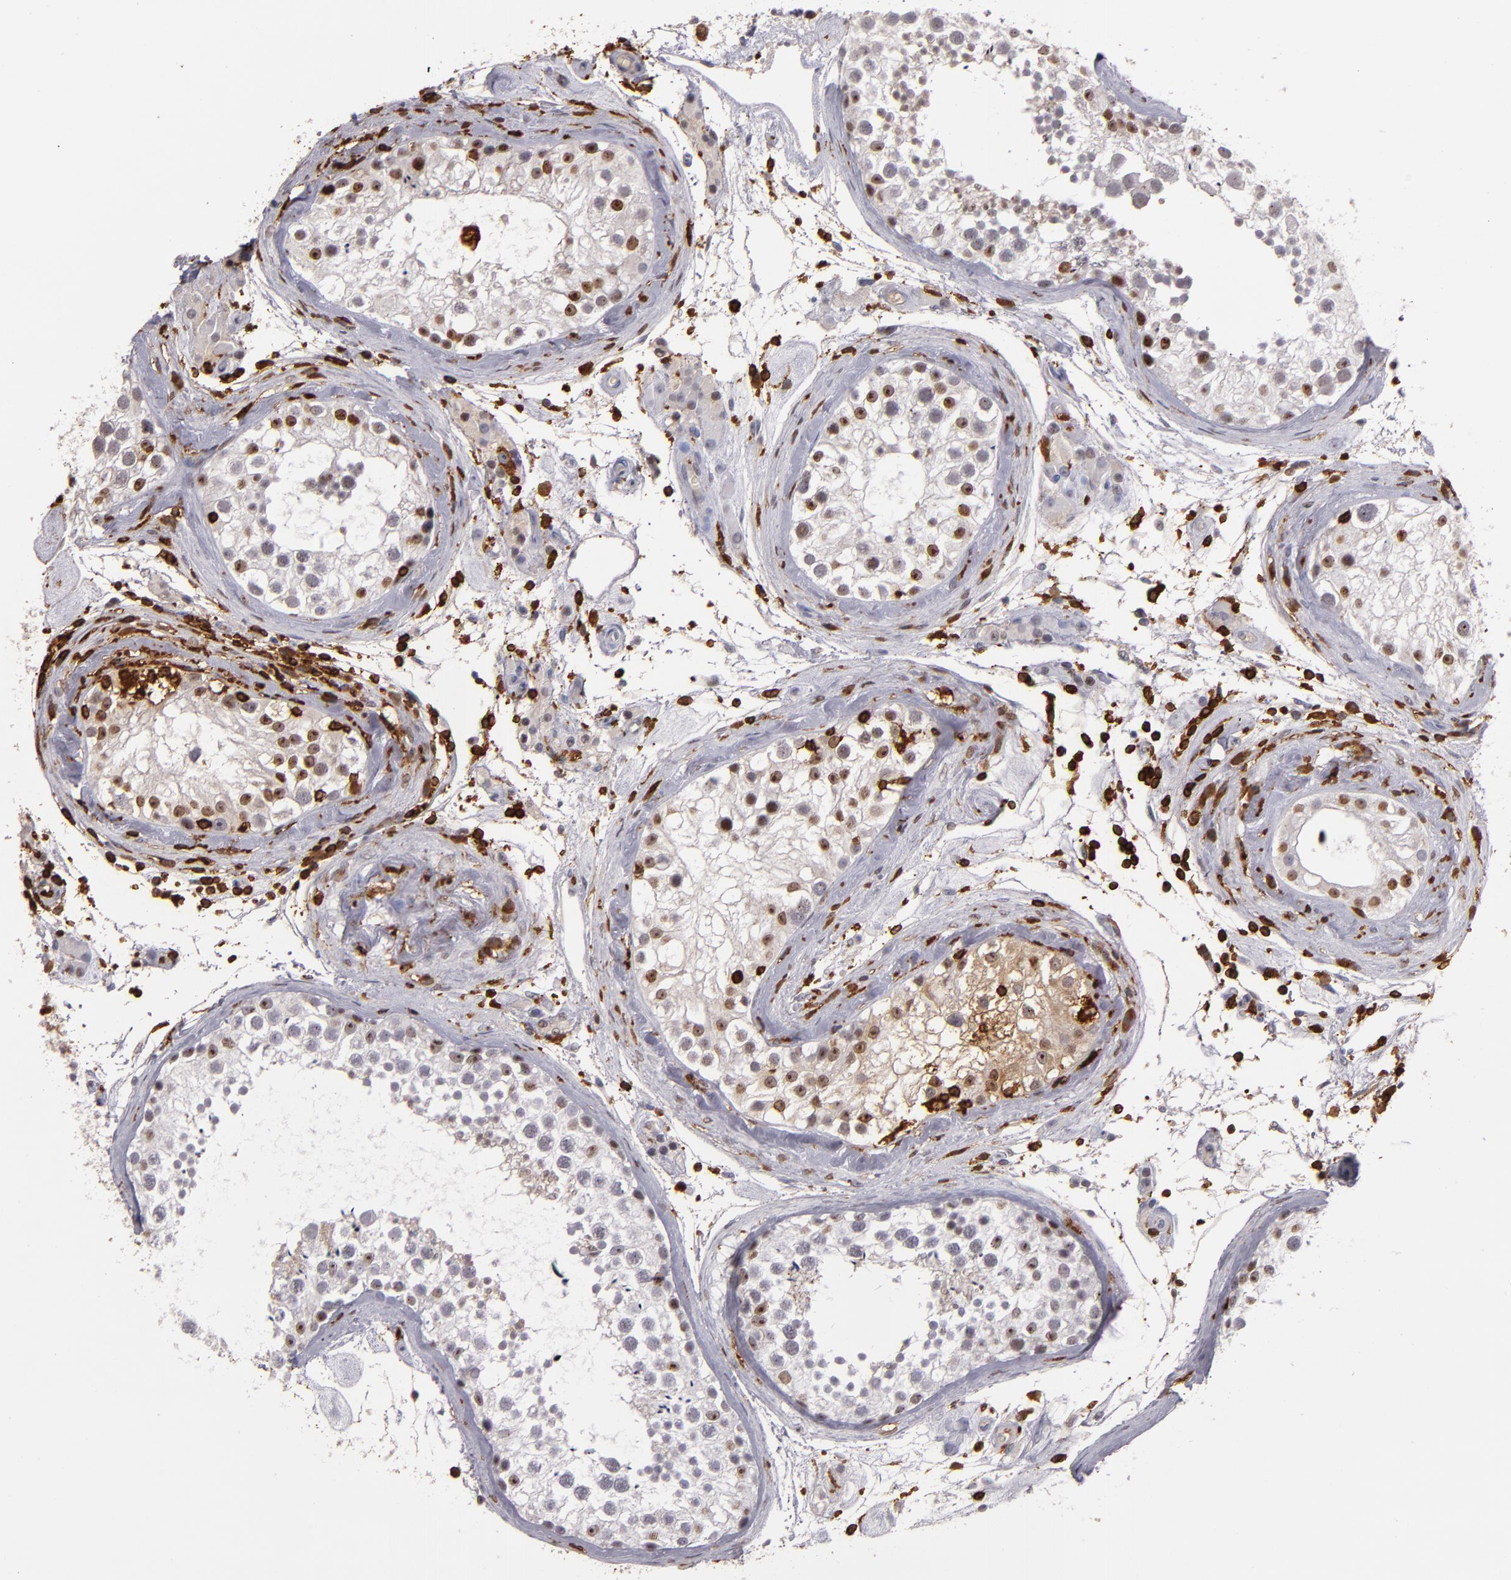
{"staining": {"intensity": "weak", "quantity": "25%-75%", "location": "nuclear"}, "tissue": "testis", "cell_type": "Cells in seminiferous ducts", "image_type": "normal", "snomed": [{"axis": "morphology", "description": "Normal tissue, NOS"}, {"axis": "topography", "description": "Testis"}], "caption": "Unremarkable testis was stained to show a protein in brown. There is low levels of weak nuclear expression in approximately 25%-75% of cells in seminiferous ducts.", "gene": "WAS", "patient": {"sex": "male", "age": 46}}